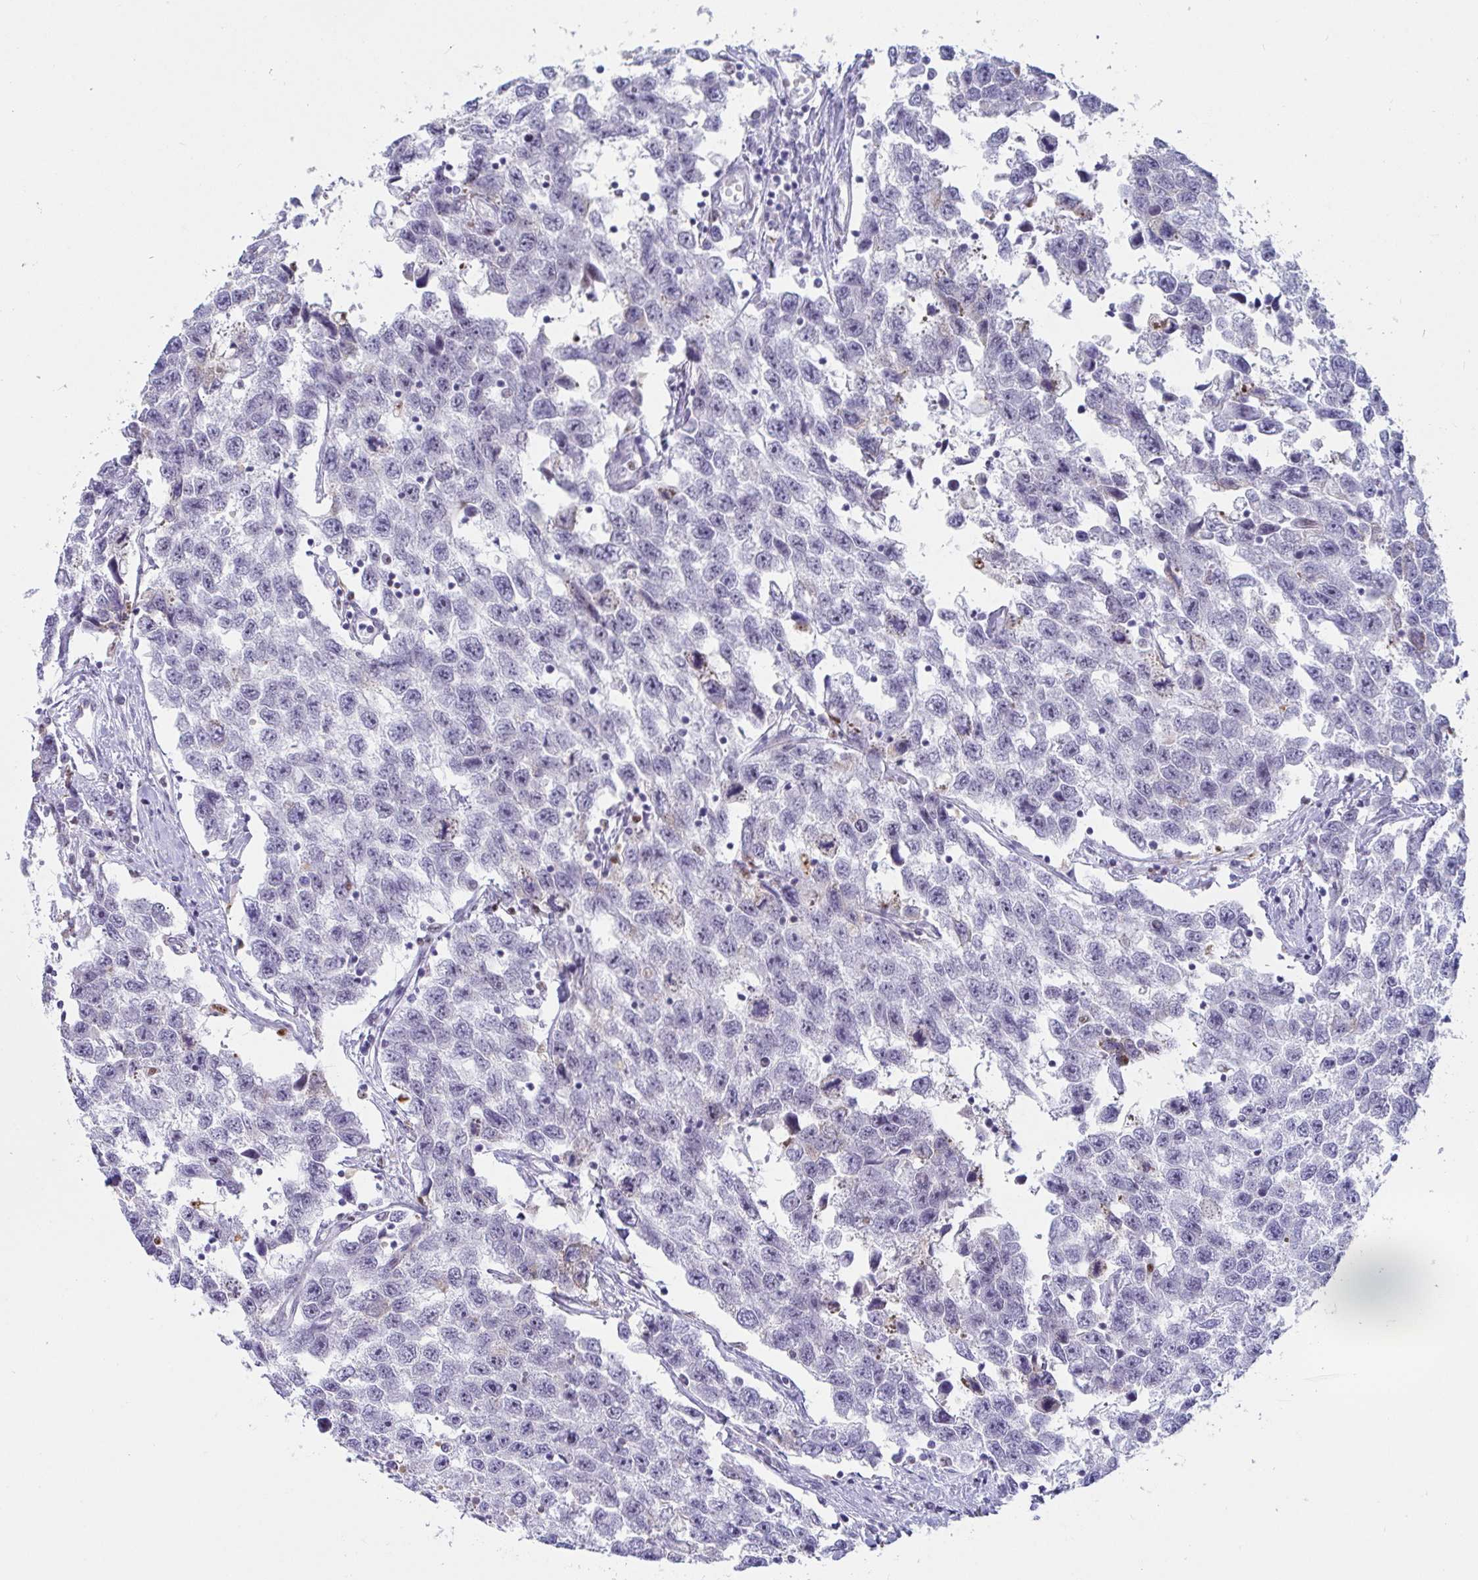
{"staining": {"intensity": "negative", "quantity": "none", "location": "none"}, "tissue": "testis cancer", "cell_type": "Tumor cells", "image_type": "cancer", "snomed": [{"axis": "morphology", "description": "Seminoma, NOS"}, {"axis": "topography", "description": "Testis"}], "caption": "Tumor cells show no significant protein positivity in seminoma (testis).", "gene": "ZNF586", "patient": {"sex": "male", "age": 33}}